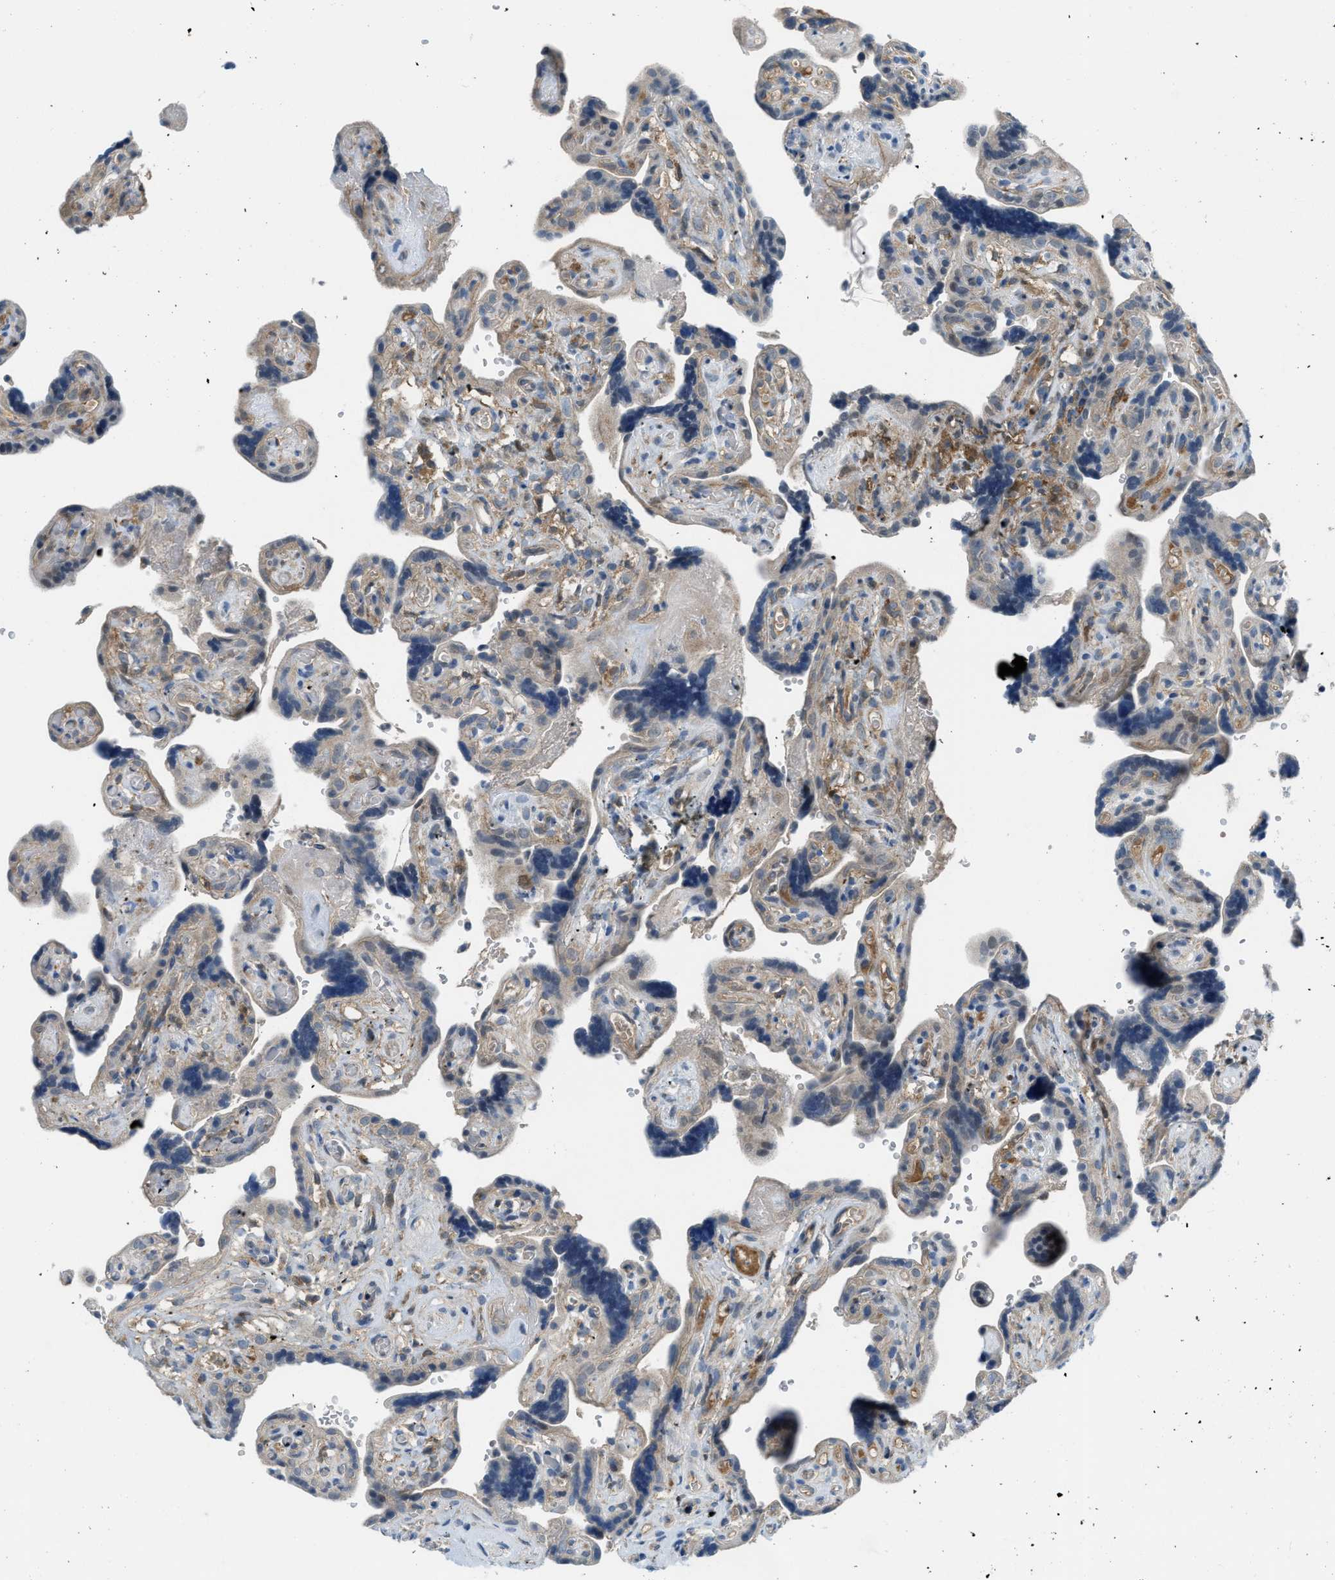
{"staining": {"intensity": "negative", "quantity": "none", "location": "none"}, "tissue": "placenta", "cell_type": "Decidual cells", "image_type": "normal", "snomed": [{"axis": "morphology", "description": "Normal tissue, NOS"}, {"axis": "topography", "description": "Placenta"}], "caption": "Immunohistochemical staining of unremarkable placenta shows no significant positivity in decidual cells. The staining was performed using DAB to visualize the protein expression in brown, while the nuclei were stained in blue with hematoxylin (Magnification: 20x).", "gene": "BAZ2B", "patient": {"sex": "female", "age": 30}}